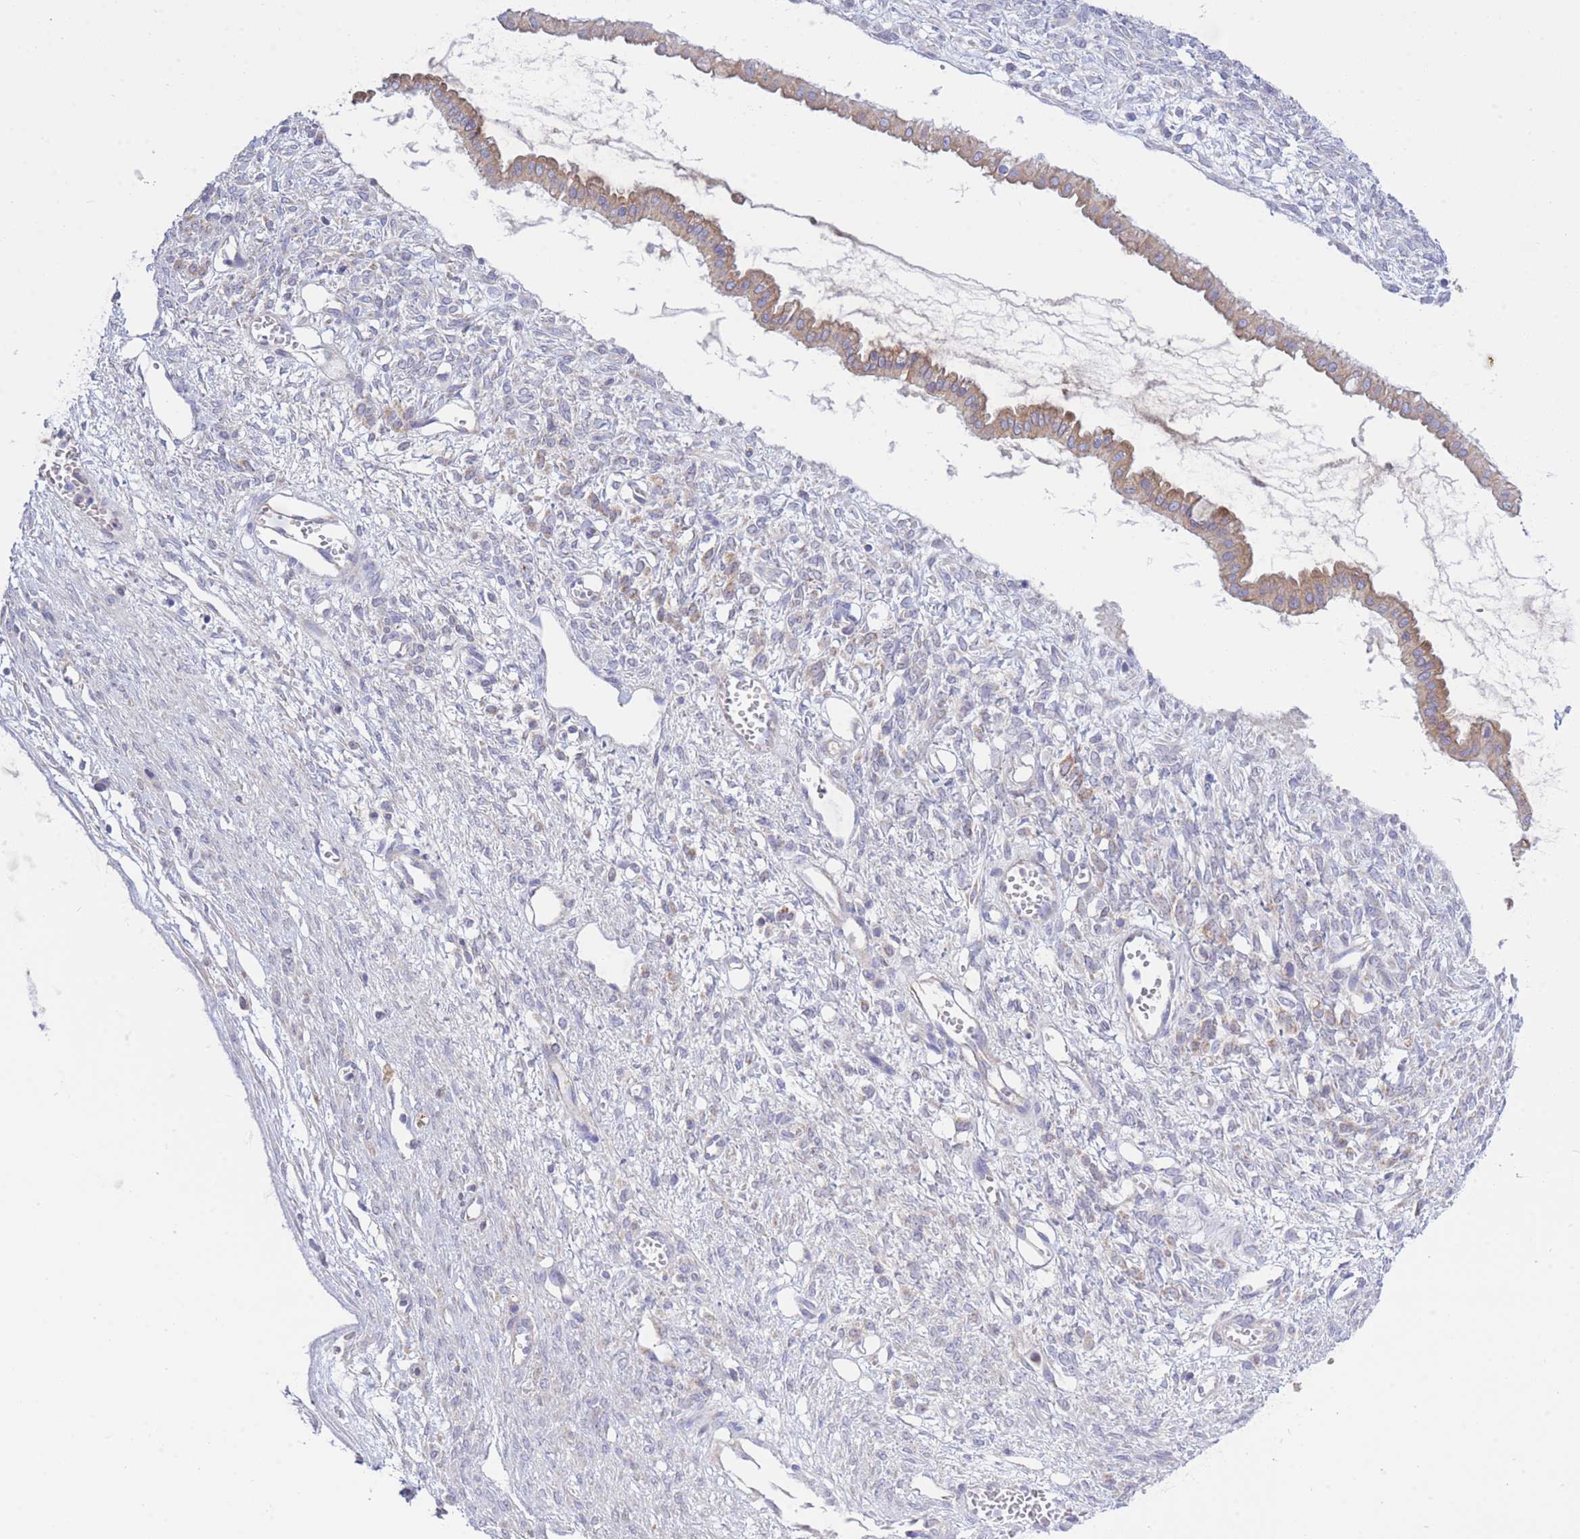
{"staining": {"intensity": "moderate", "quantity": "25%-75%", "location": "cytoplasmic/membranous"}, "tissue": "ovarian cancer", "cell_type": "Tumor cells", "image_type": "cancer", "snomed": [{"axis": "morphology", "description": "Cystadenocarcinoma, mucinous, NOS"}, {"axis": "topography", "description": "Ovary"}], "caption": "Protein expression analysis of human ovarian mucinous cystadenocarcinoma reveals moderate cytoplasmic/membranous expression in approximately 25%-75% of tumor cells.", "gene": "NANP", "patient": {"sex": "female", "age": 73}}